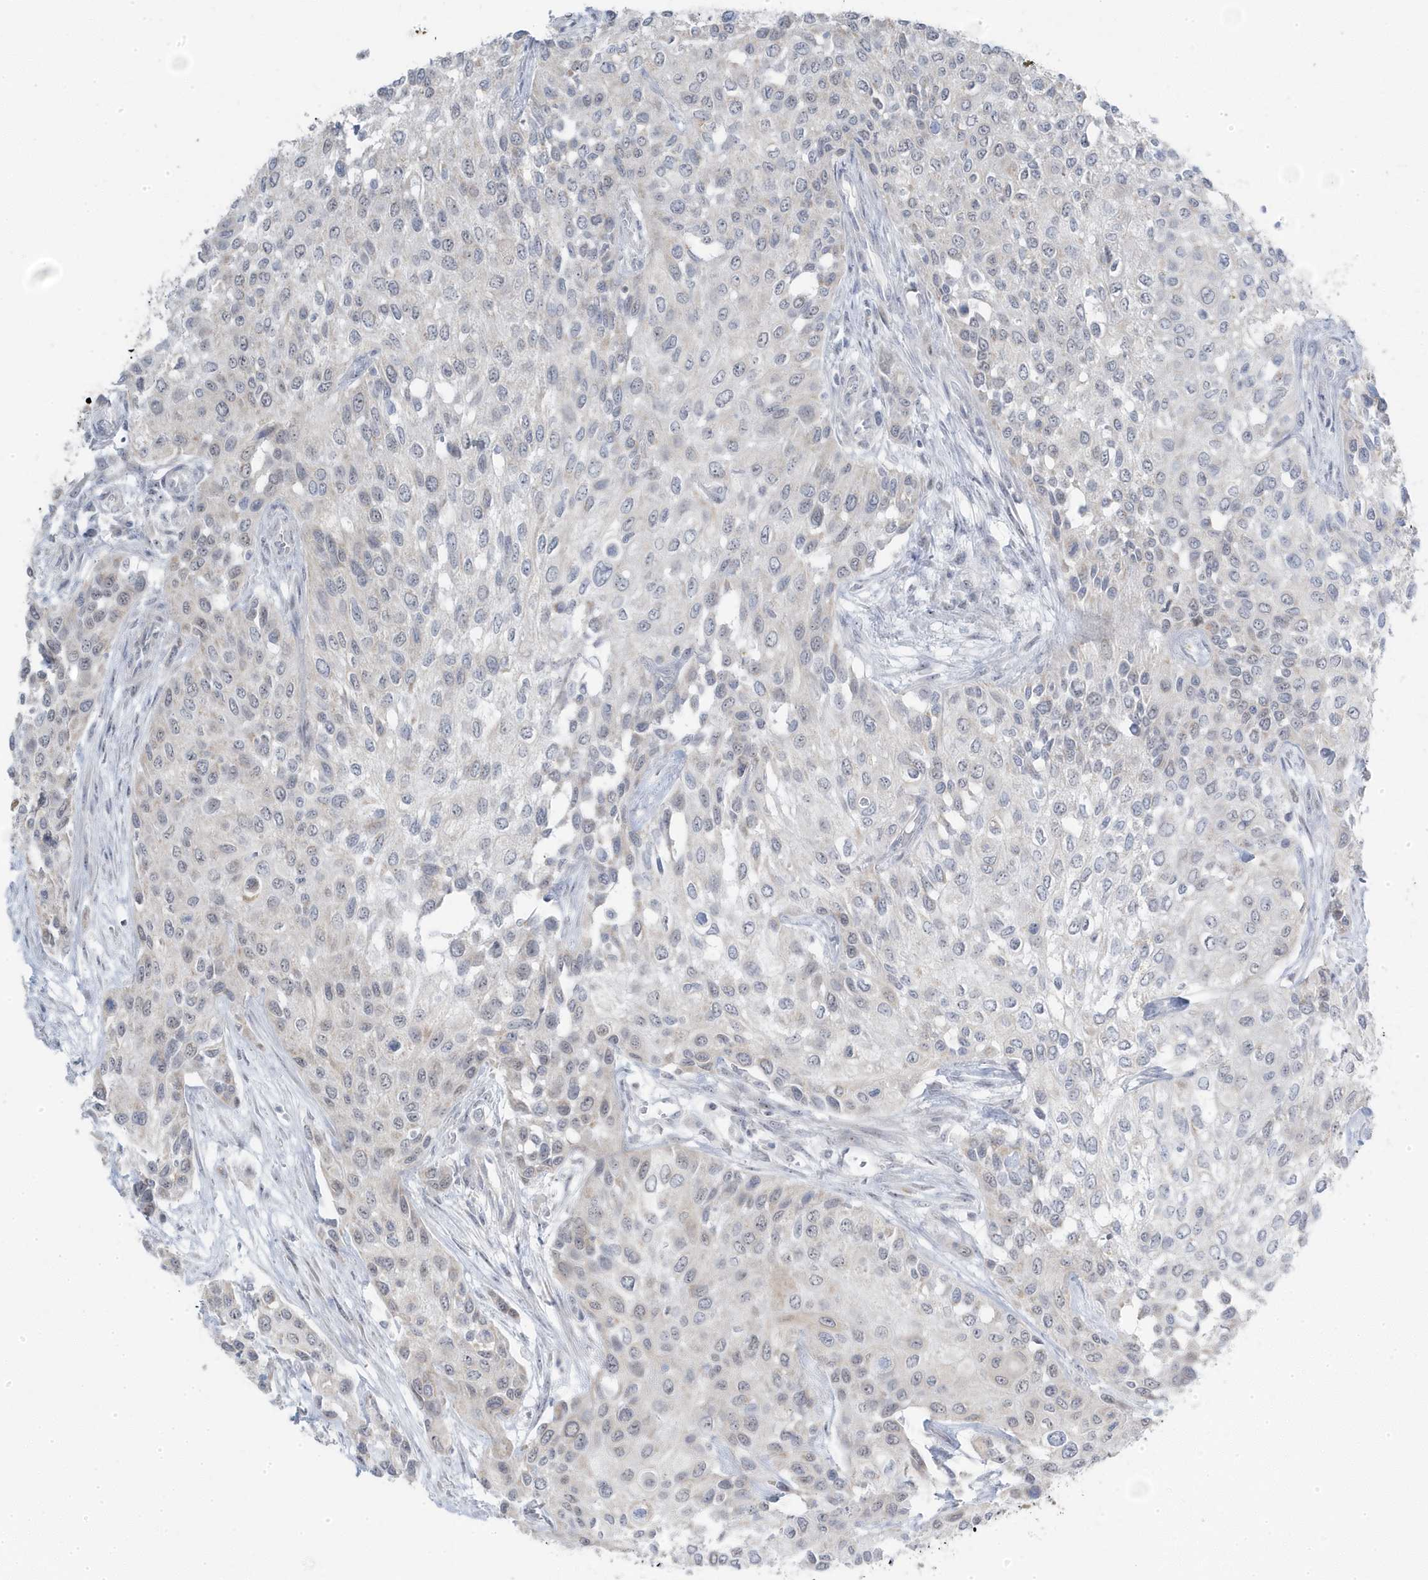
{"staining": {"intensity": "weak", "quantity": "<25%", "location": "cytoplasmic/membranous,nuclear"}, "tissue": "urothelial cancer", "cell_type": "Tumor cells", "image_type": "cancer", "snomed": [{"axis": "morphology", "description": "Normal tissue, NOS"}, {"axis": "morphology", "description": "Urothelial carcinoma, High grade"}, {"axis": "topography", "description": "Vascular tissue"}, {"axis": "topography", "description": "Urinary bladder"}], "caption": "The photomicrograph reveals no significant staining in tumor cells of urothelial cancer. (Immunohistochemistry (ihc), brightfield microscopy, high magnification).", "gene": "TSEN15", "patient": {"sex": "female", "age": 56}}